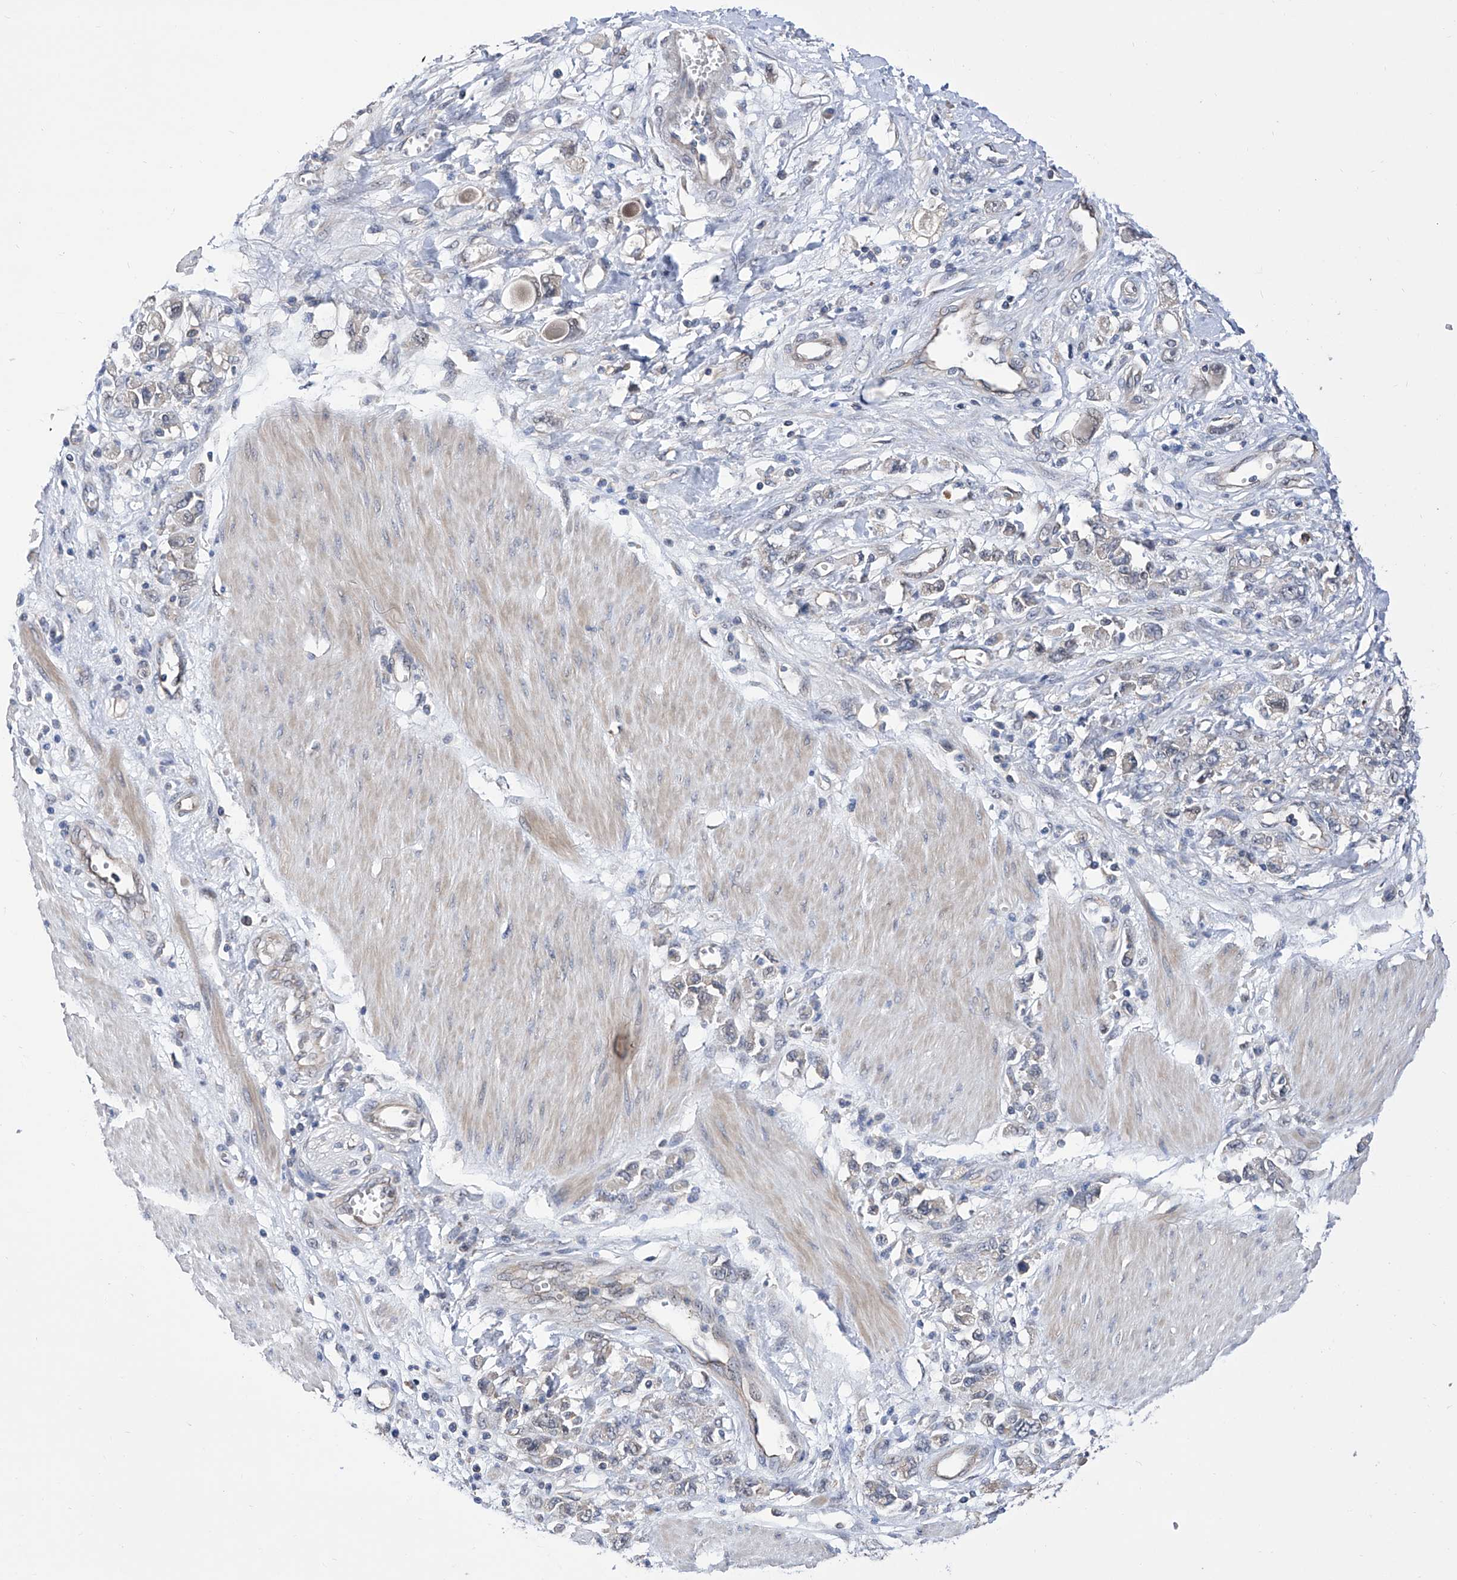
{"staining": {"intensity": "negative", "quantity": "none", "location": "none"}, "tissue": "stomach cancer", "cell_type": "Tumor cells", "image_type": "cancer", "snomed": [{"axis": "morphology", "description": "Adenocarcinoma, NOS"}, {"axis": "topography", "description": "Stomach"}], "caption": "Immunohistochemistry photomicrograph of neoplastic tissue: human stomach cancer (adenocarcinoma) stained with DAB demonstrates no significant protein positivity in tumor cells.", "gene": "USP45", "patient": {"sex": "female", "age": 76}}